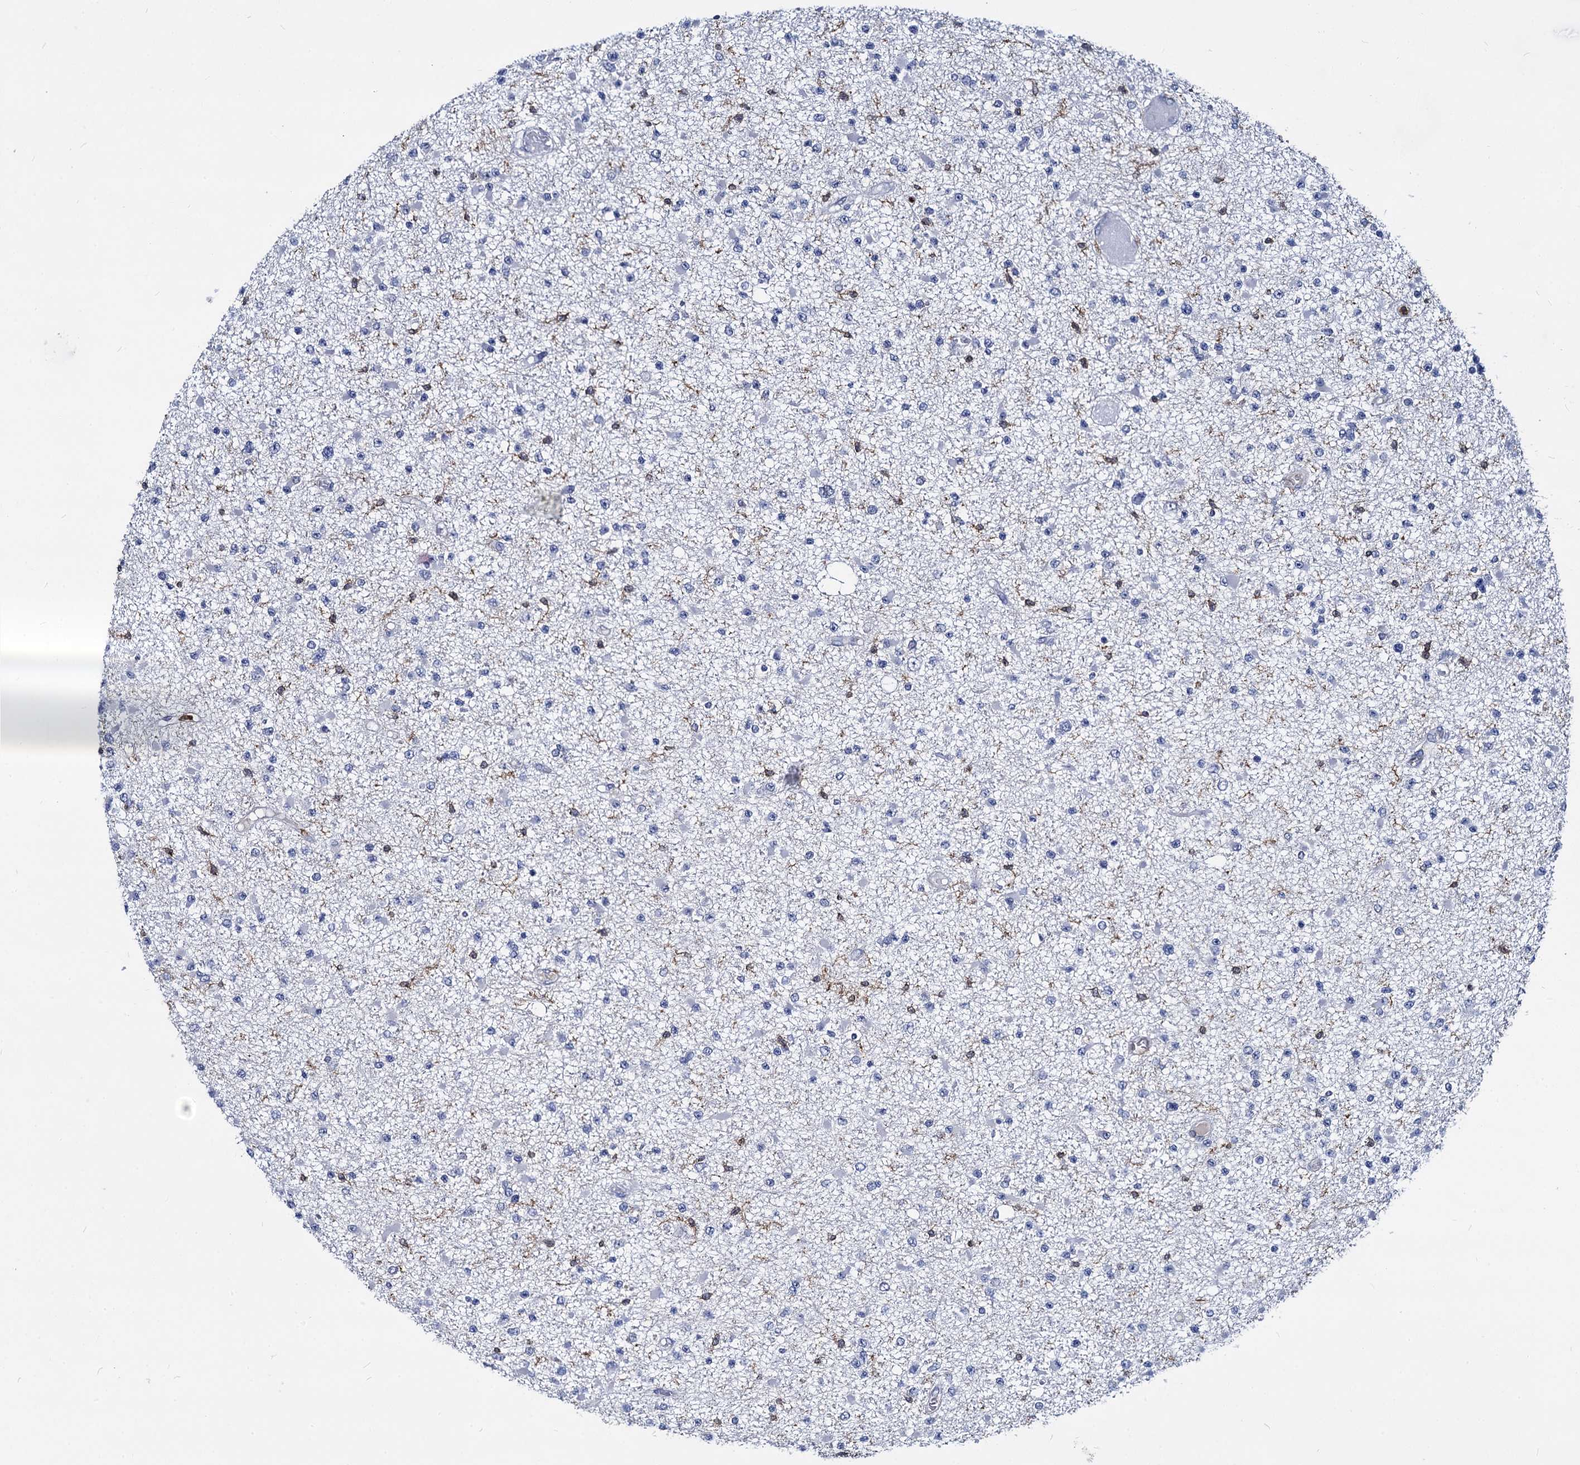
{"staining": {"intensity": "negative", "quantity": "none", "location": "none"}, "tissue": "glioma", "cell_type": "Tumor cells", "image_type": "cancer", "snomed": [{"axis": "morphology", "description": "Glioma, malignant, Low grade"}, {"axis": "topography", "description": "Brain"}], "caption": "Tumor cells show no significant positivity in malignant glioma (low-grade).", "gene": "RHOG", "patient": {"sex": "female", "age": 22}}